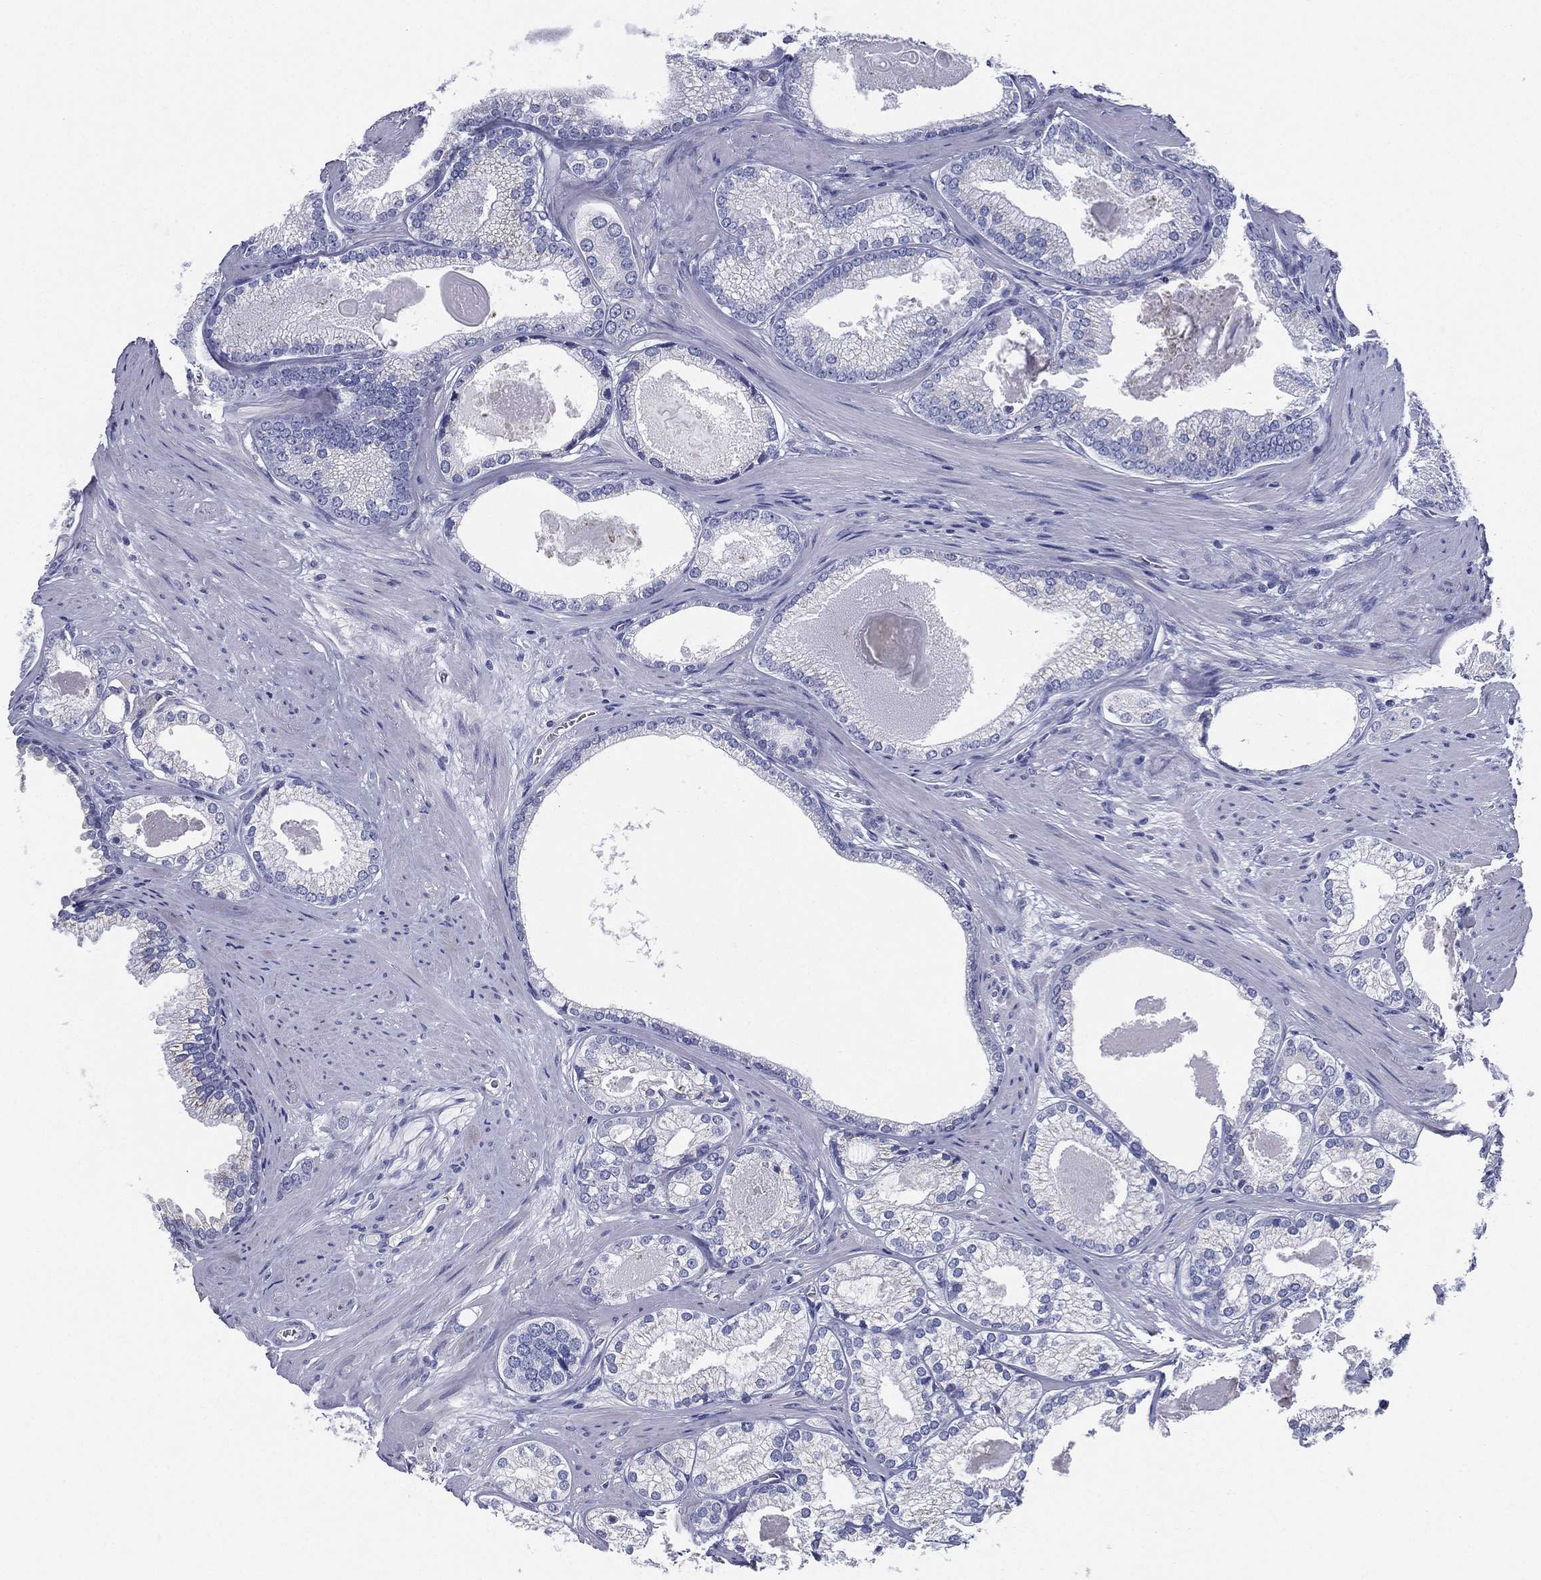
{"staining": {"intensity": "negative", "quantity": "none", "location": "none"}, "tissue": "prostate cancer", "cell_type": "Tumor cells", "image_type": "cancer", "snomed": [{"axis": "morphology", "description": "Adenocarcinoma, High grade"}, {"axis": "topography", "description": "Prostate and seminal vesicle, NOS"}], "caption": "Tumor cells show no significant staining in prostate cancer.", "gene": "RSPH4A", "patient": {"sex": "male", "age": 62}}